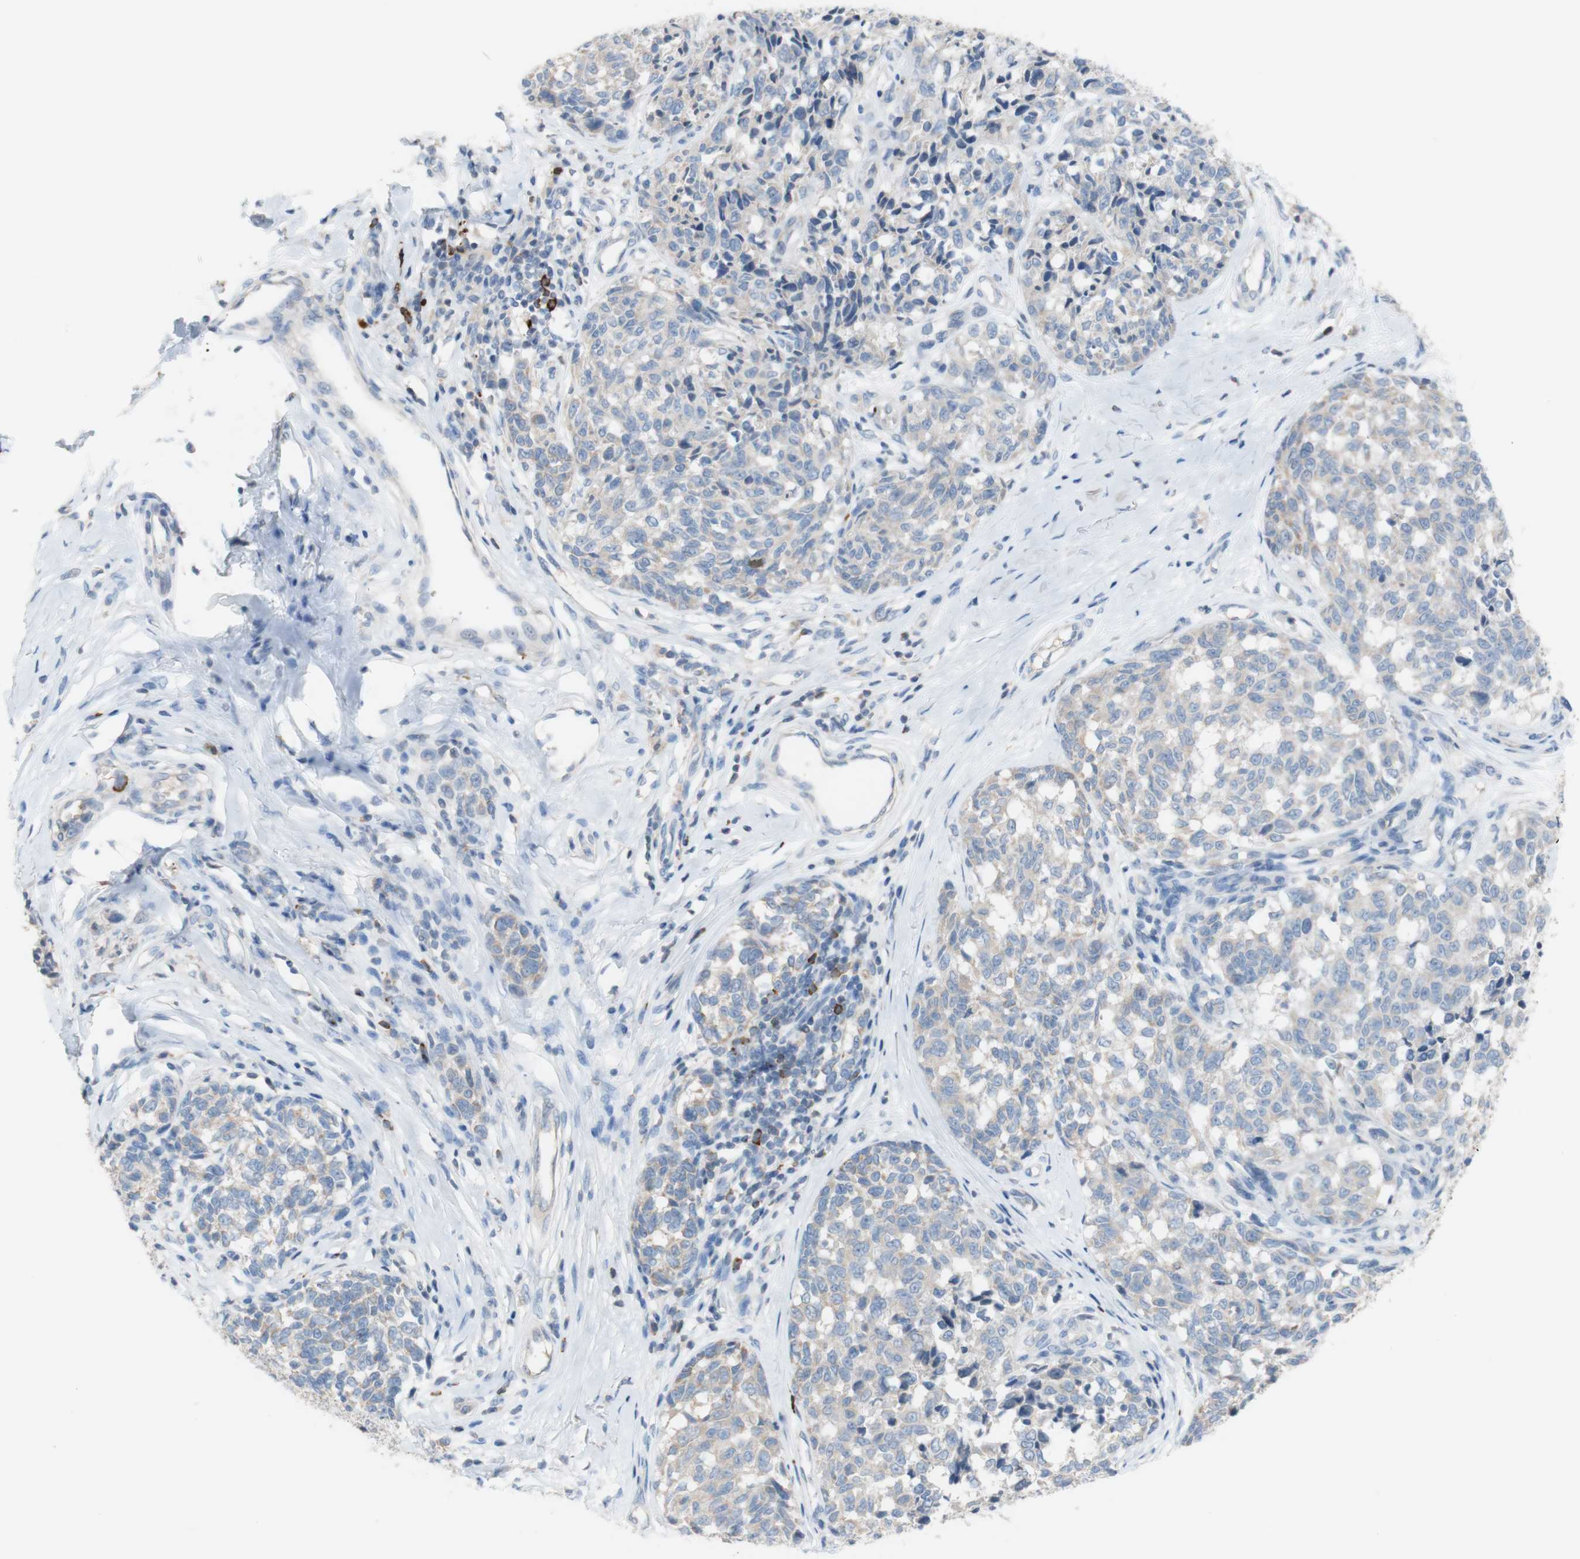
{"staining": {"intensity": "weak", "quantity": ">75%", "location": "cytoplasmic/membranous"}, "tissue": "melanoma", "cell_type": "Tumor cells", "image_type": "cancer", "snomed": [{"axis": "morphology", "description": "Malignant melanoma, NOS"}, {"axis": "topography", "description": "Skin"}], "caption": "Immunohistochemical staining of human melanoma displays low levels of weak cytoplasmic/membranous staining in about >75% of tumor cells. (DAB (3,3'-diaminobenzidine) = brown stain, brightfield microscopy at high magnification).", "gene": "PACSIN1", "patient": {"sex": "female", "age": 64}}